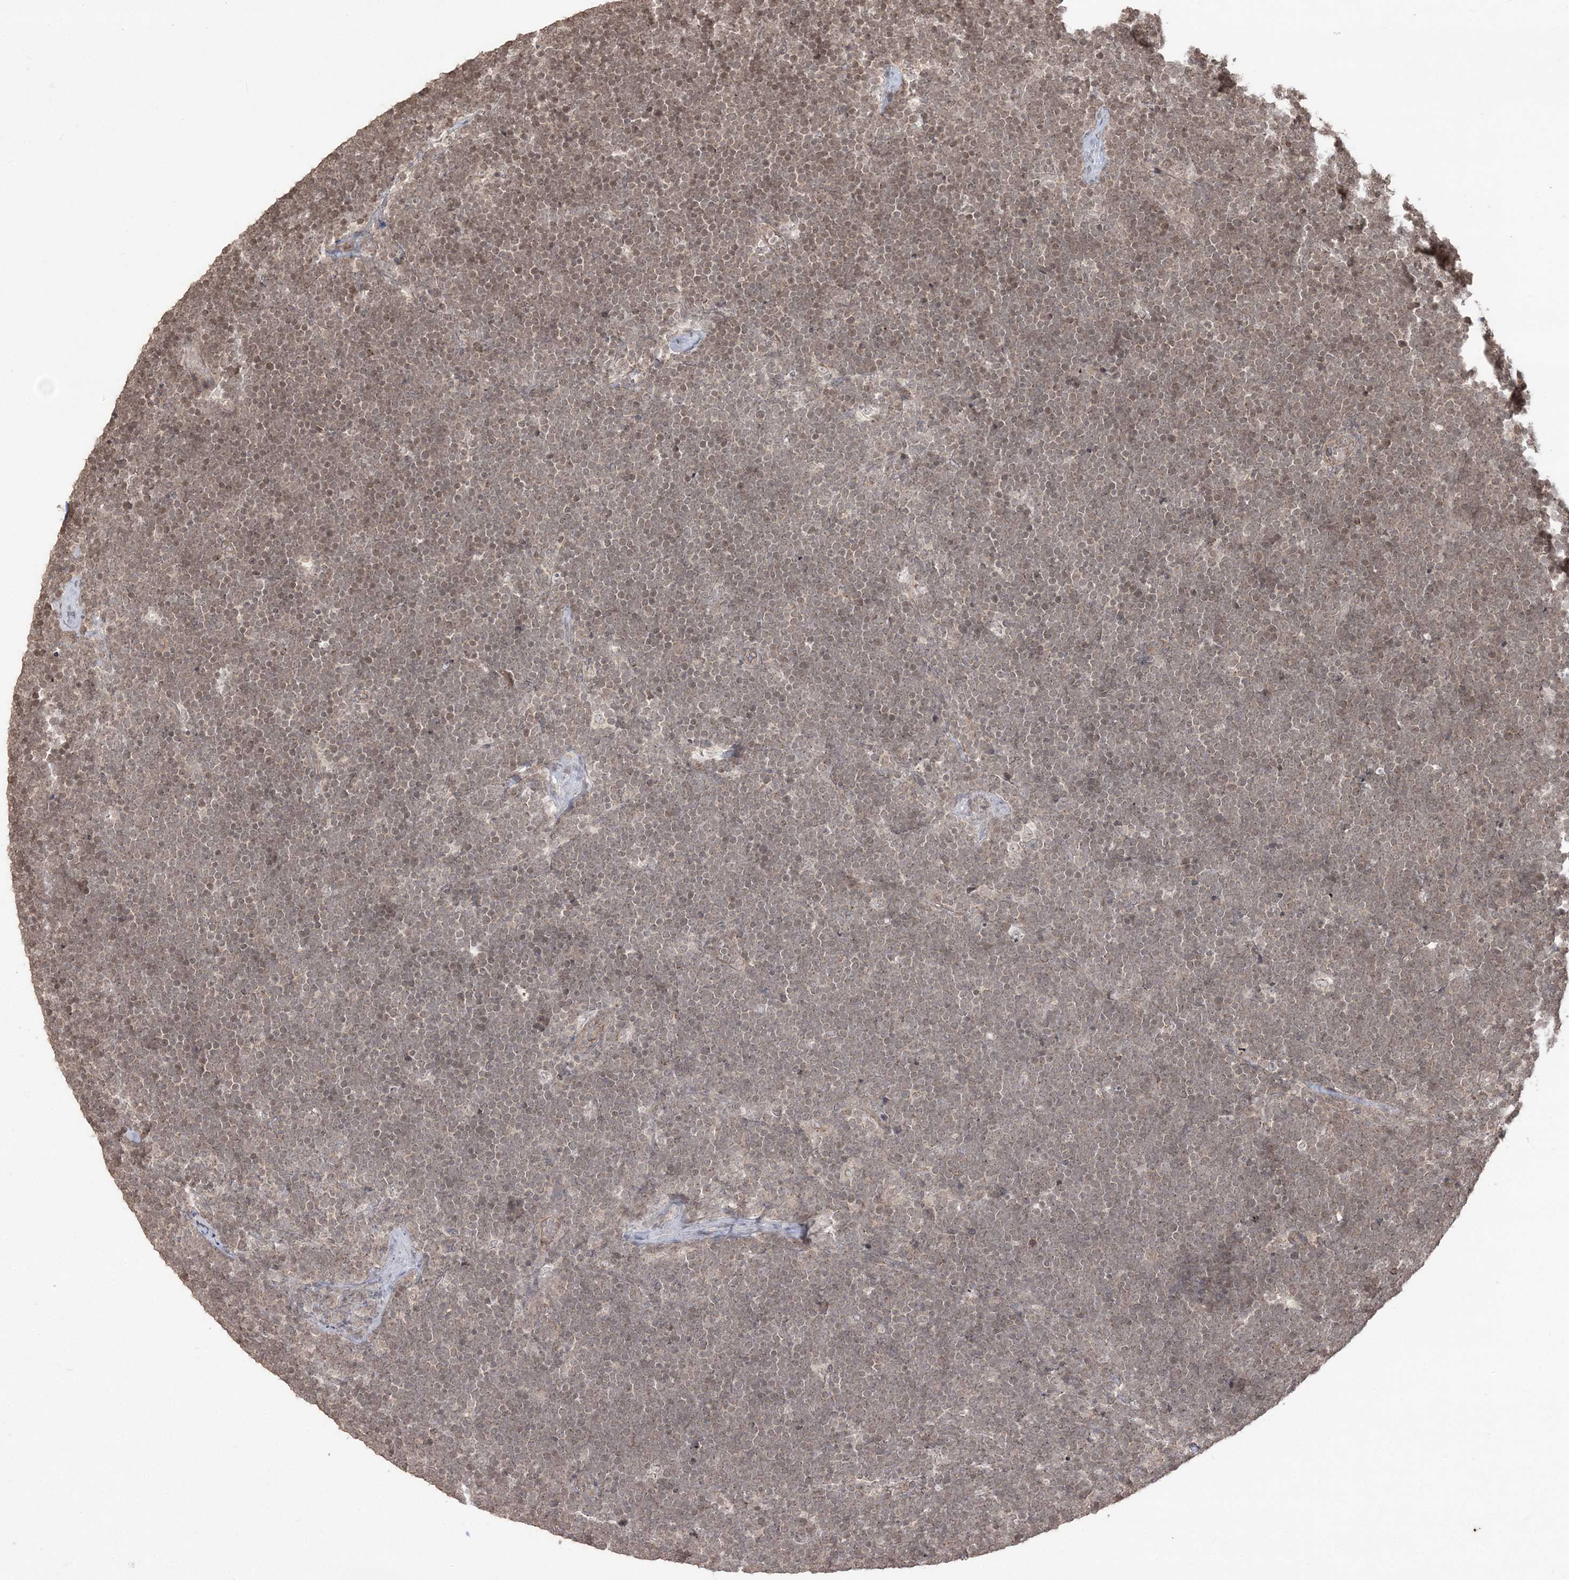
{"staining": {"intensity": "weak", "quantity": "25%-75%", "location": "nuclear"}, "tissue": "lymphoma", "cell_type": "Tumor cells", "image_type": "cancer", "snomed": [{"axis": "morphology", "description": "Malignant lymphoma, non-Hodgkin's type, High grade"}, {"axis": "topography", "description": "Lymph node"}], "caption": "Weak nuclear positivity for a protein is appreciated in approximately 25%-75% of tumor cells of lymphoma using IHC.", "gene": "EHHADH", "patient": {"sex": "male", "age": 13}}